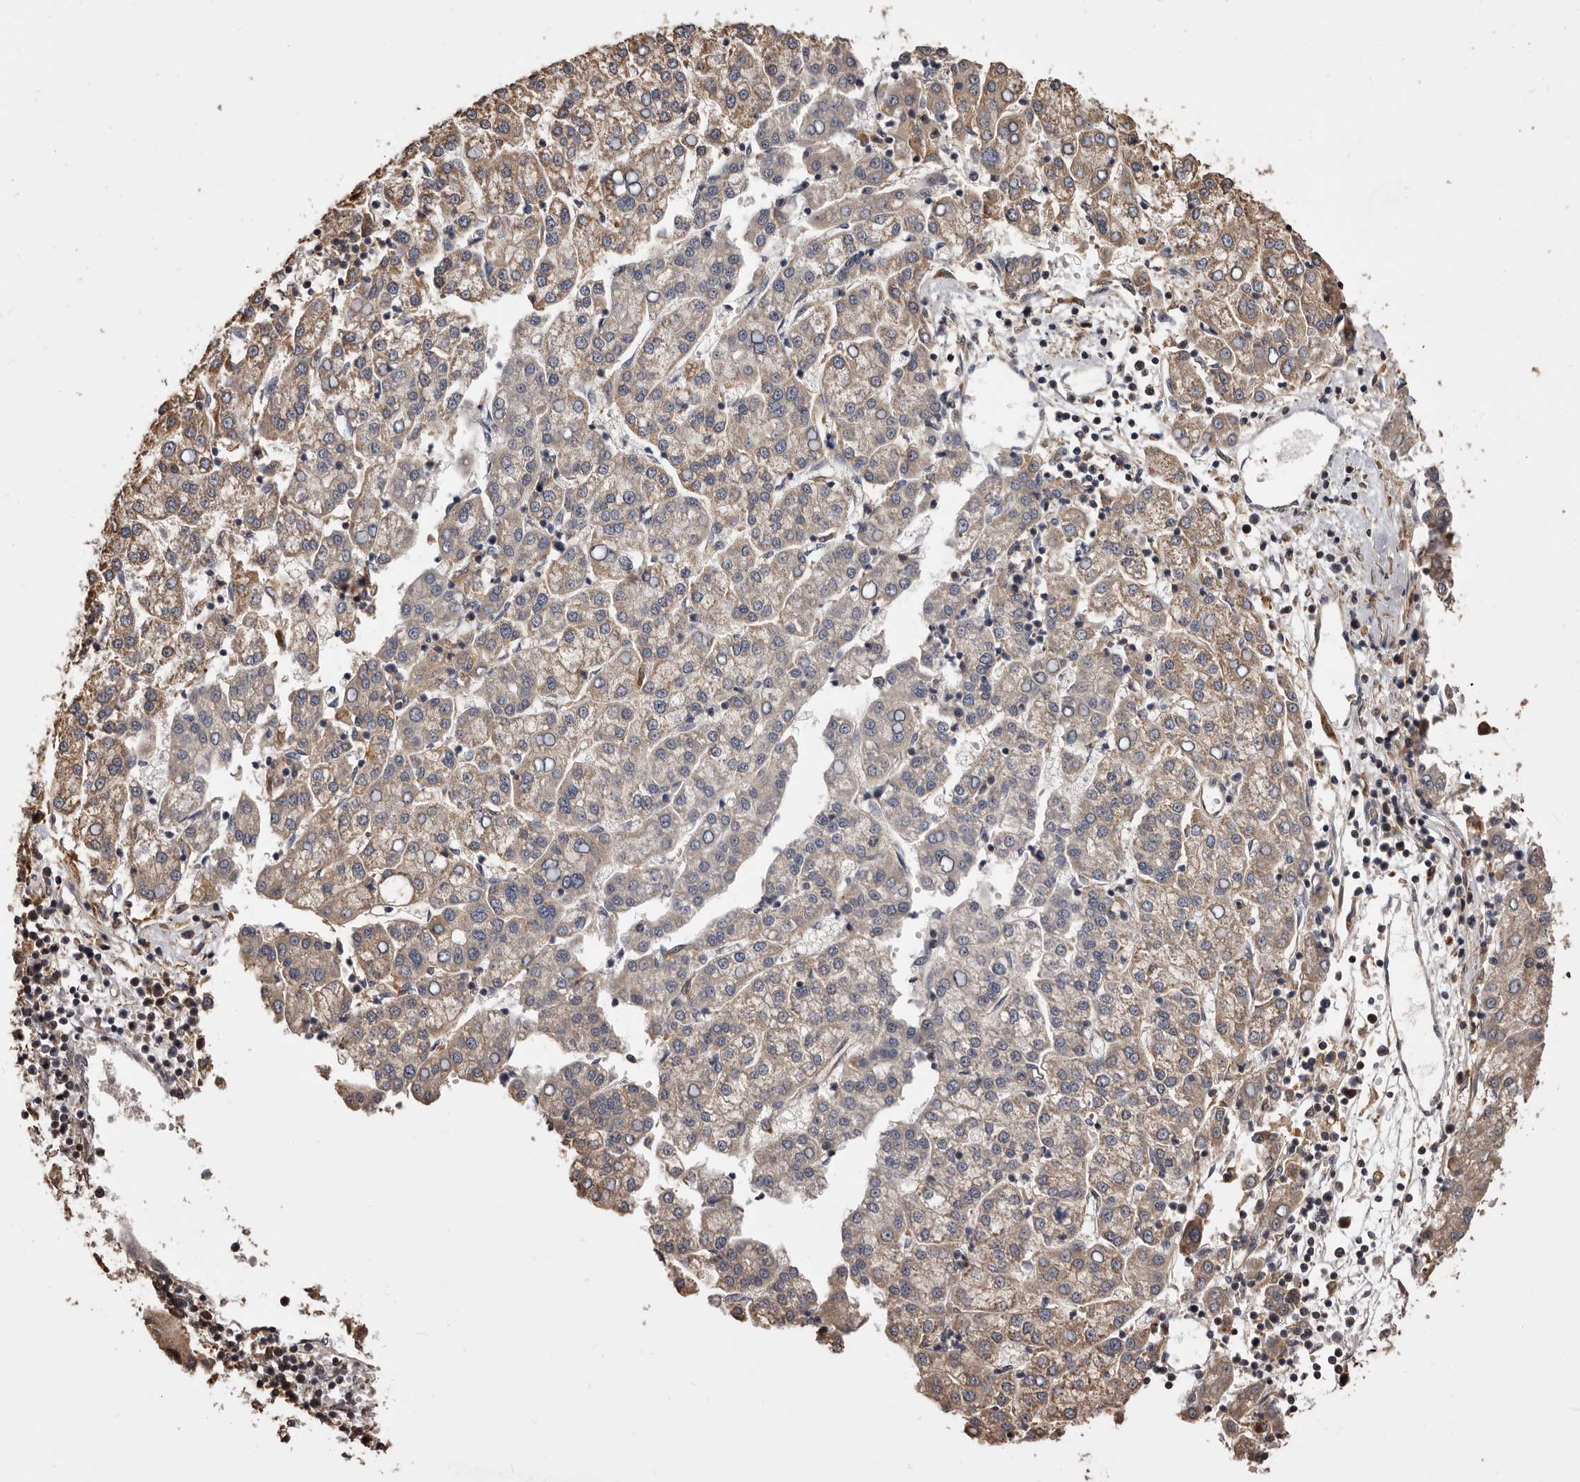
{"staining": {"intensity": "weak", "quantity": ">75%", "location": "cytoplasmic/membranous"}, "tissue": "liver cancer", "cell_type": "Tumor cells", "image_type": "cancer", "snomed": [{"axis": "morphology", "description": "Carcinoma, Hepatocellular, NOS"}, {"axis": "topography", "description": "Liver"}], "caption": "Immunohistochemical staining of liver cancer exhibits low levels of weak cytoplasmic/membranous expression in approximately >75% of tumor cells. (Stains: DAB in brown, nuclei in blue, Microscopy: brightfield microscopy at high magnification).", "gene": "ALPK1", "patient": {"sex": "female", "age": 58}}